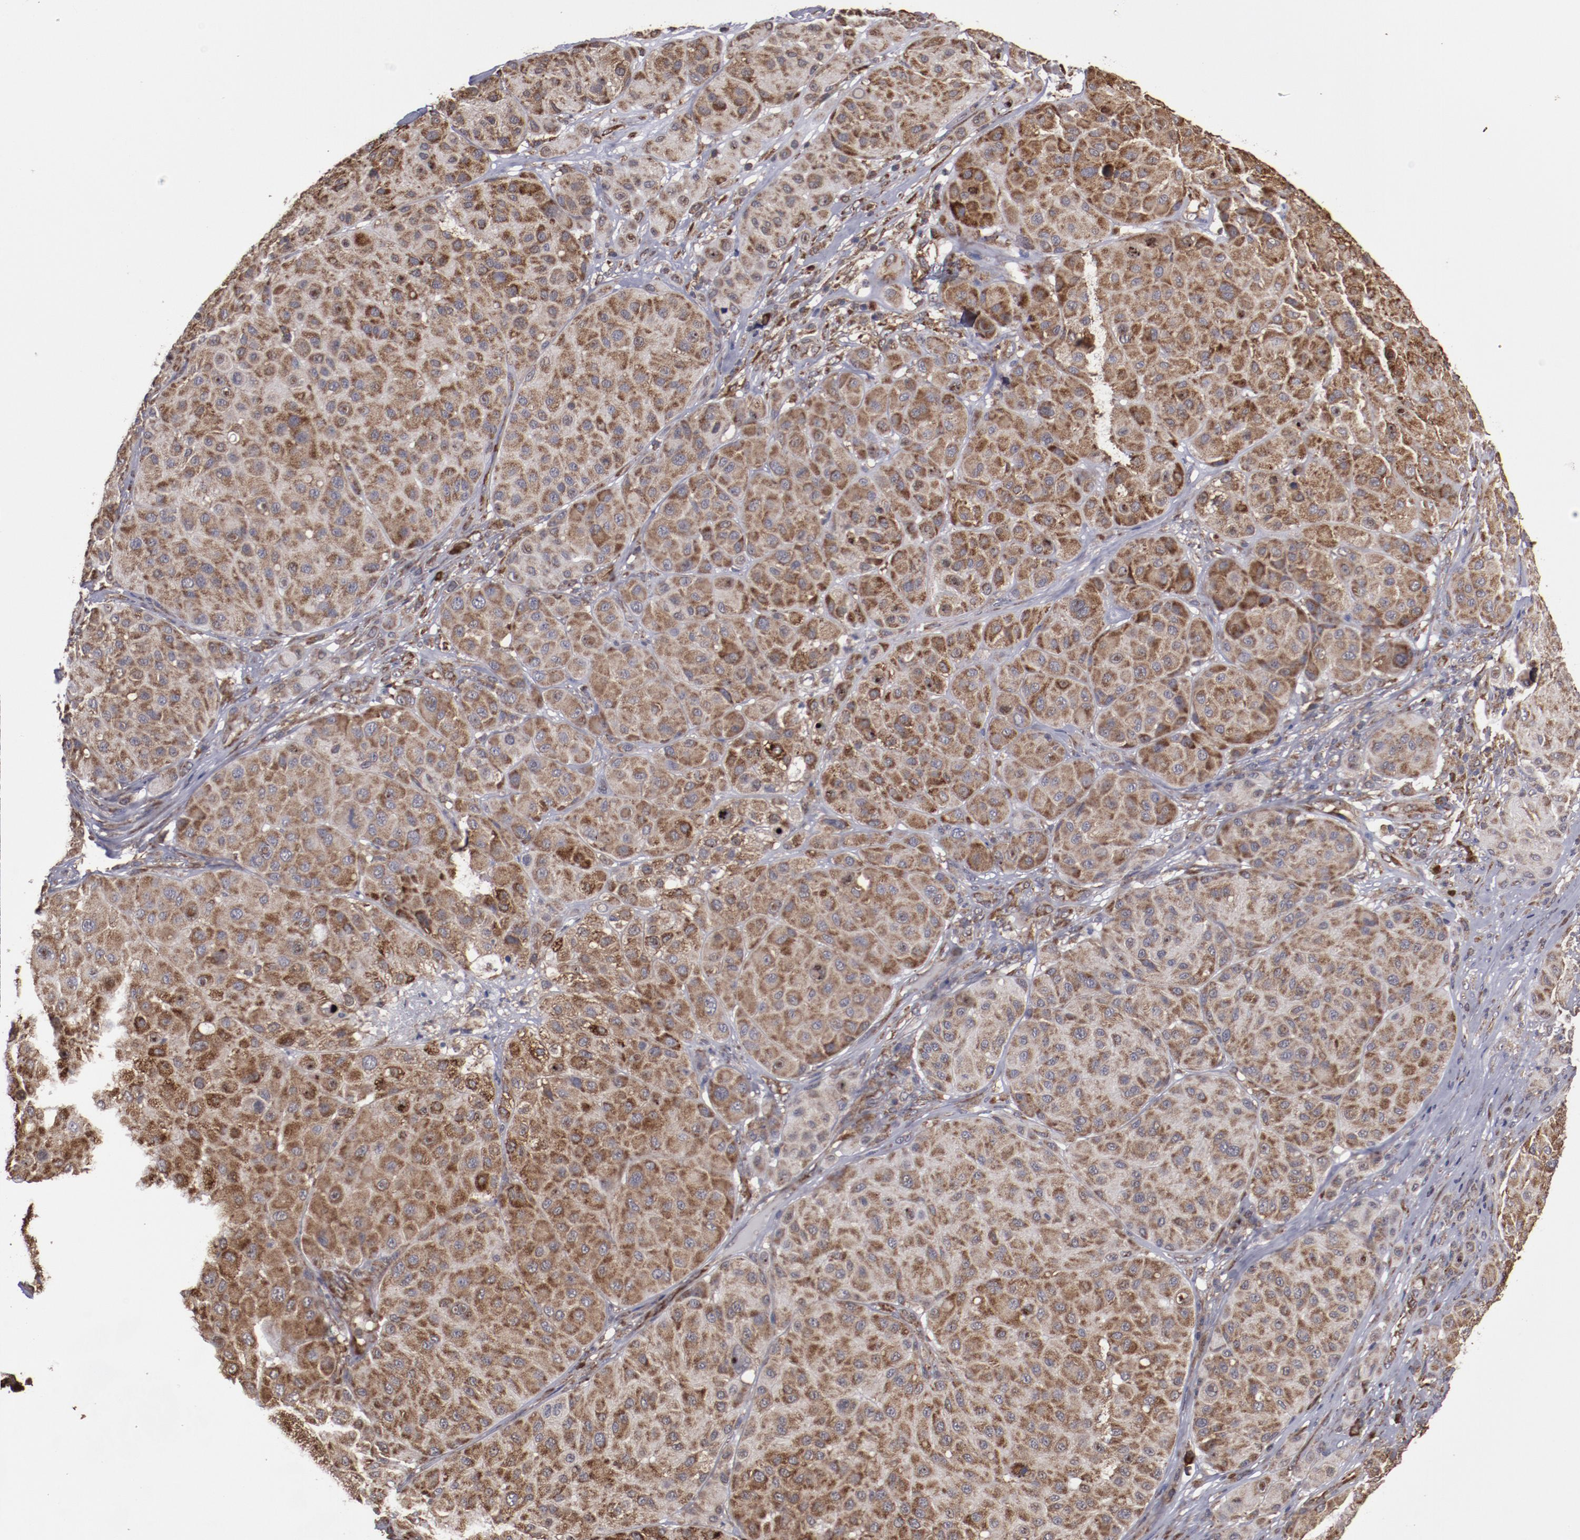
{"staining": {"intensity": "strong", "quantity": ">75%", "location": "cytoplasmic/membranous"}, "tissue": "melanoma", "cell_type": "Tumor cells", "image_type": "cancer", "snomed": [{"axis": "morphology", "description": "Normal tissue, NOS"}, {"axis": "morphology", "description": "Malignant melanoma, Metastatic site"}, {"axis": "topography", "description": "Skin"}], "caption": "The histopathology image exhibits a brown stain indicating the presence of a protein in the cytoplasmic/membranous of tumor cells in malignant melanoma (metastatic site).", "gene": "RPS4Y1", "patient": {"sex": "male", "age": 41}}